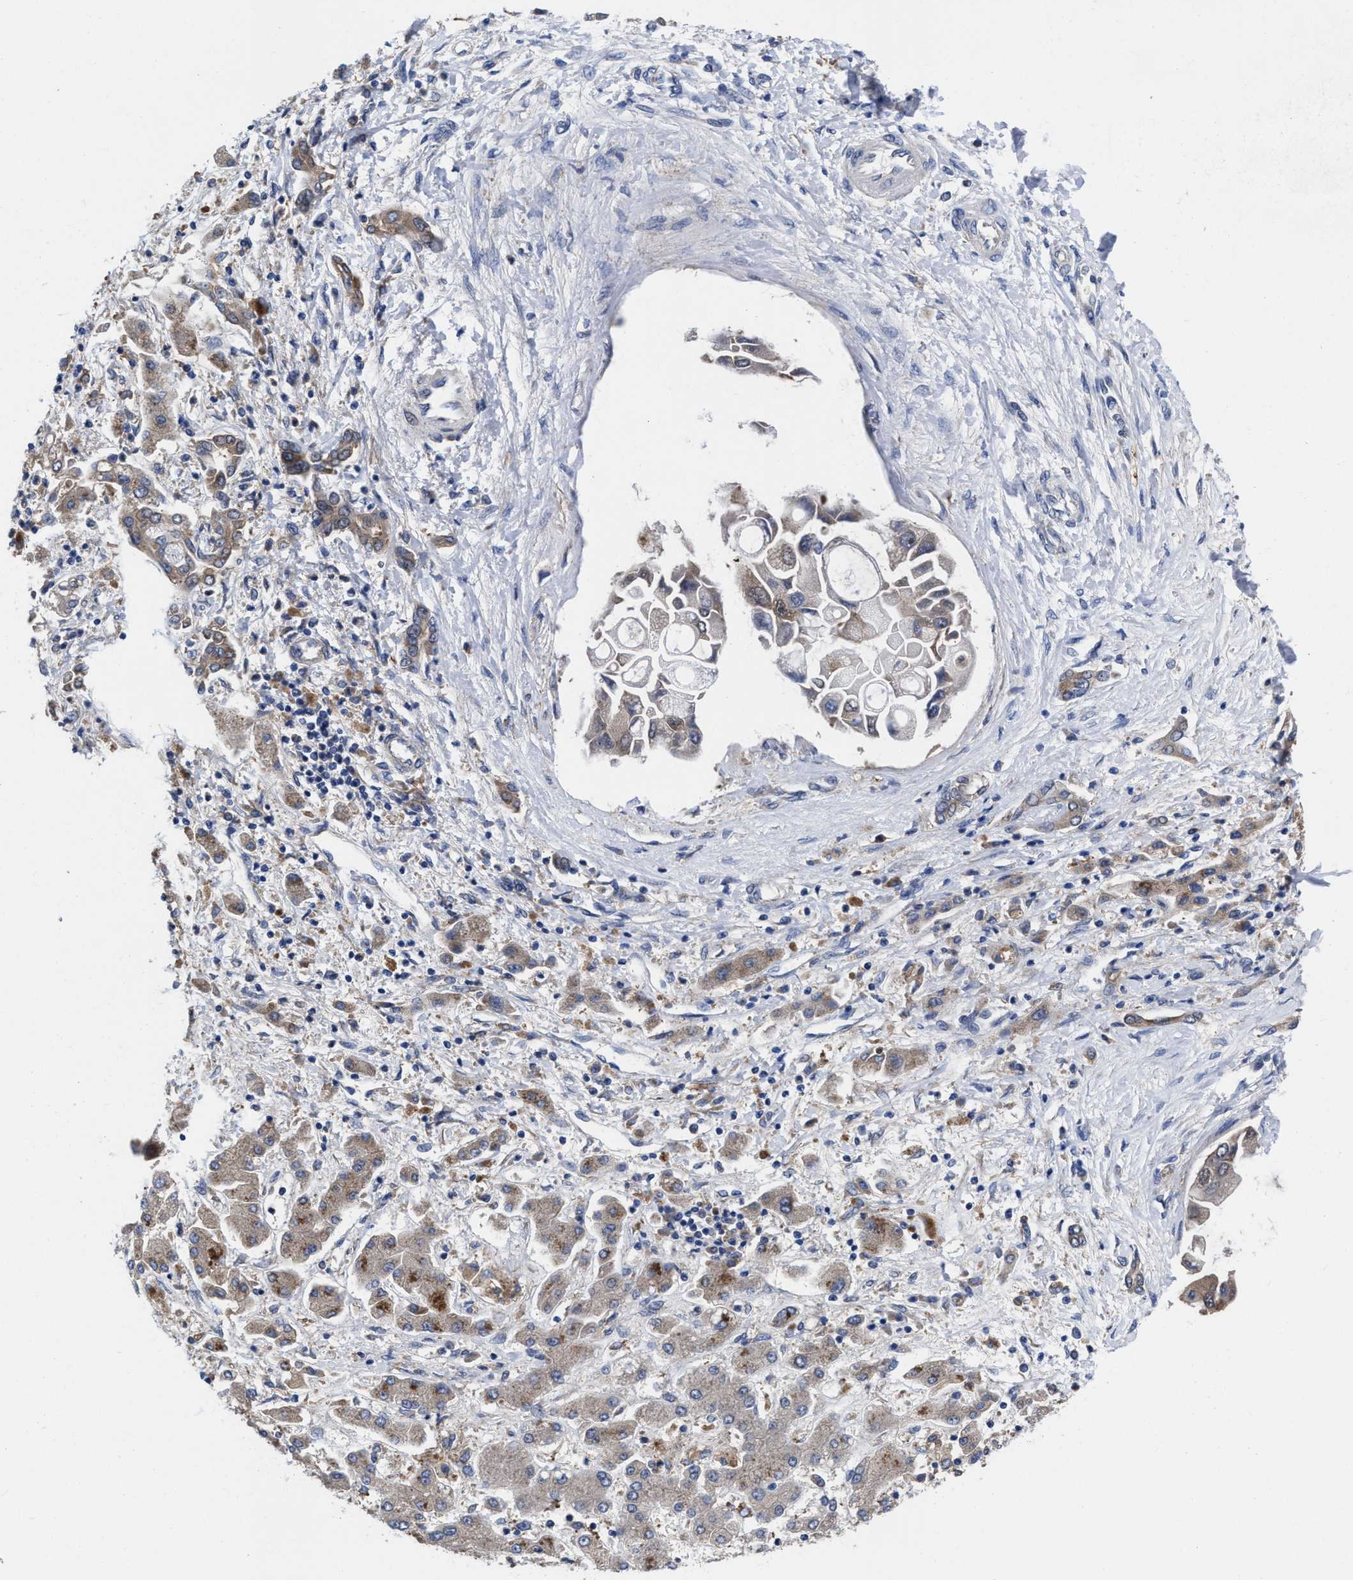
{"staining": {"intensity": "moderate", "quantity": ">75%", "location": "cytoplasmic/membranous"}, "tissue": "liver cancer", "cell_type": "Tumor cells", "image_type": "cancer", "snomed": [{"axis": "morphology", "description": "Cholangiocarcinoma"}, {"axis": "topography", "description": "Liver"}], "caption": "Immunohistochemical staining of human liver cholangiocarcinoma shows moderate cytoplasmic/membranous protein positivity in about >75% of tumor cells.", "gene": "TXNDC17", "patient": {"sex": "male", "age": 50}}